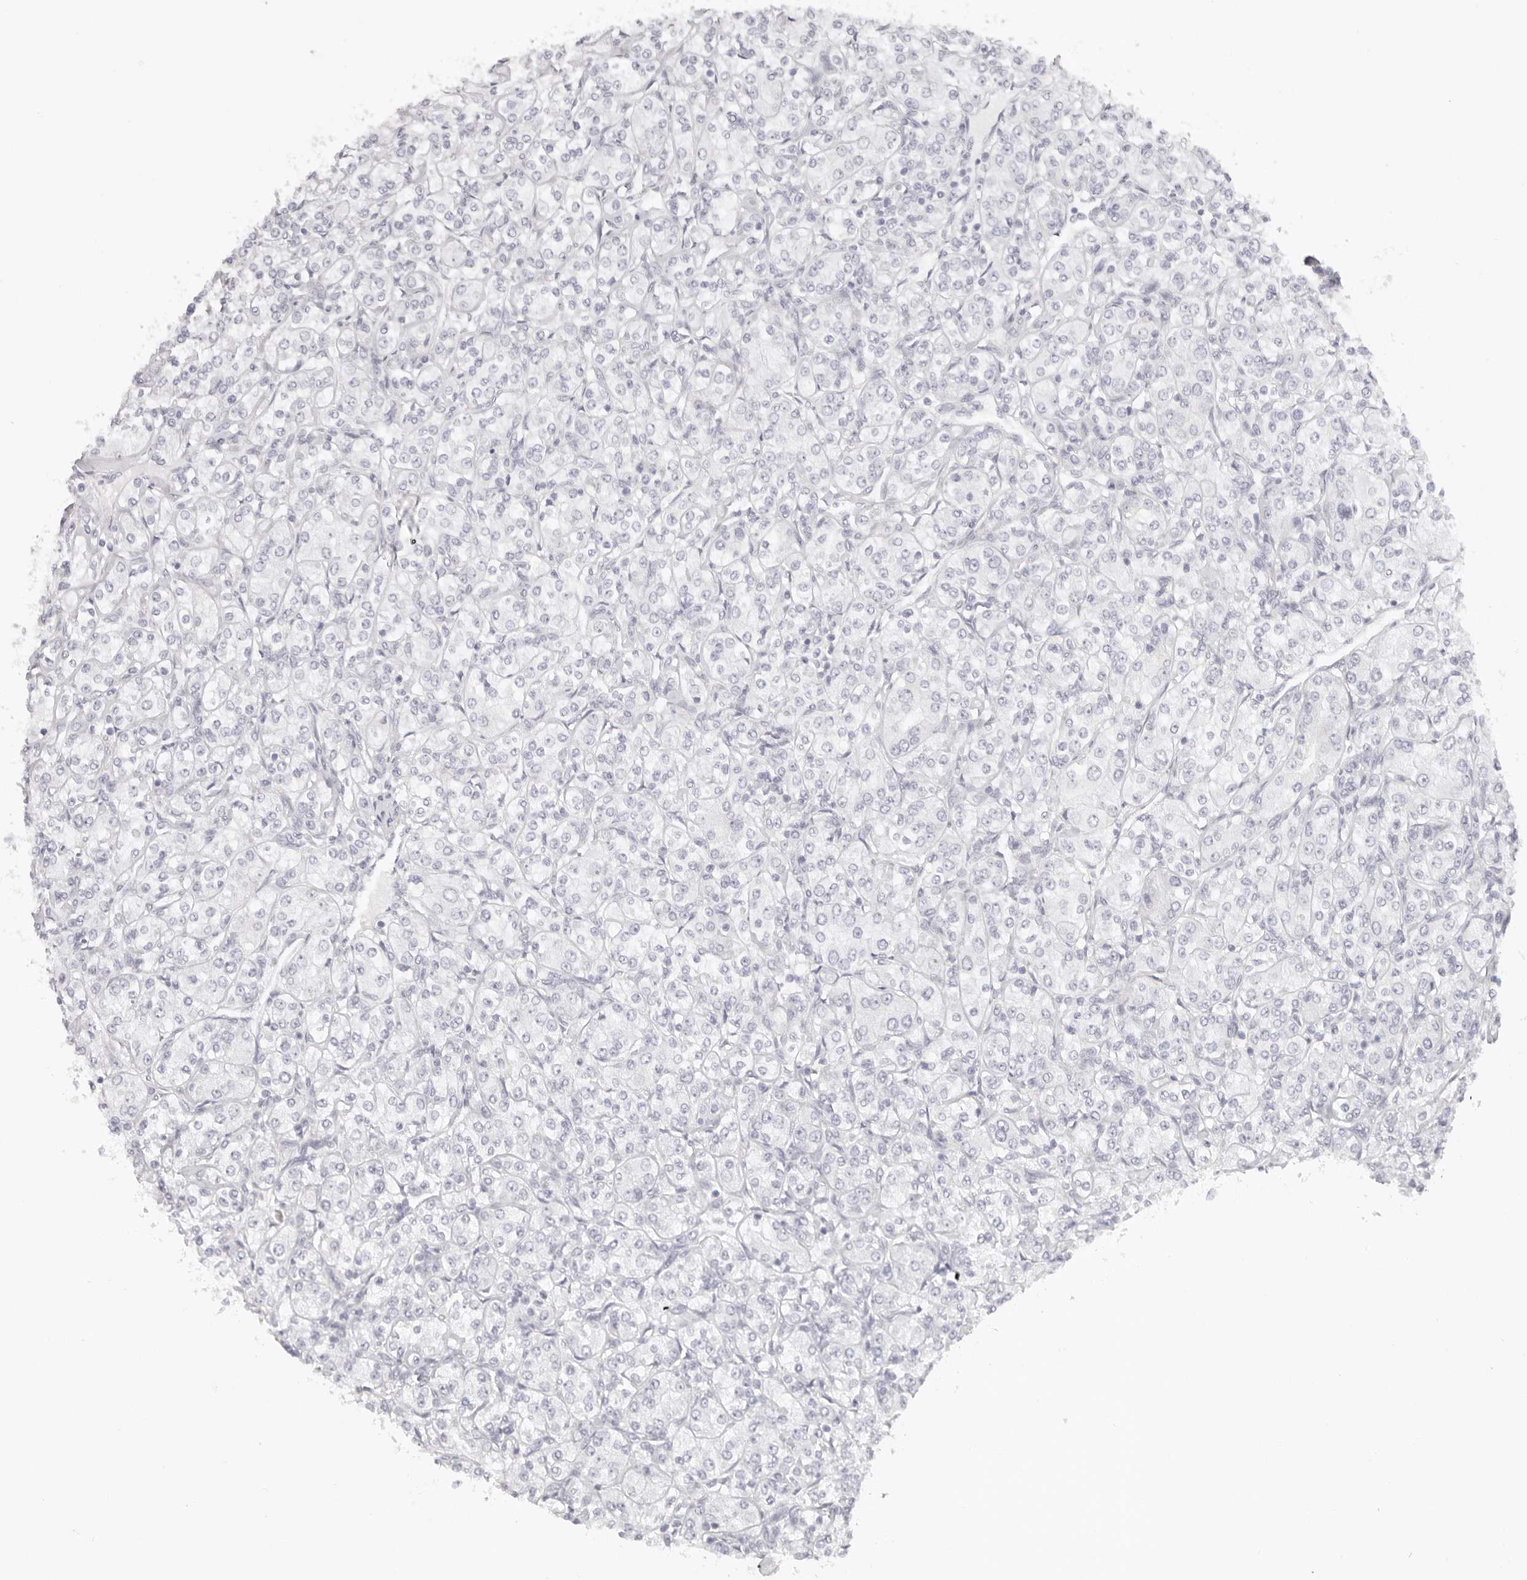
{"staining": {"intensity": "negative", "quantity": "none", "location": "none"}, "tissue": "renal cancer", "cell_type": "Tumor cells", "image_type": "cancer", "snomed": [{"axis": "morphology", "description": "Adenocarcinoma, NOS"}, {"axis": "topography", "description": "Kidney"}], "caption": "Tumor cells show no significant protein staining in adenocarcinoma (renal).", "gene": "RXFP1", "patient": {"sex": "male", "age": 77}}